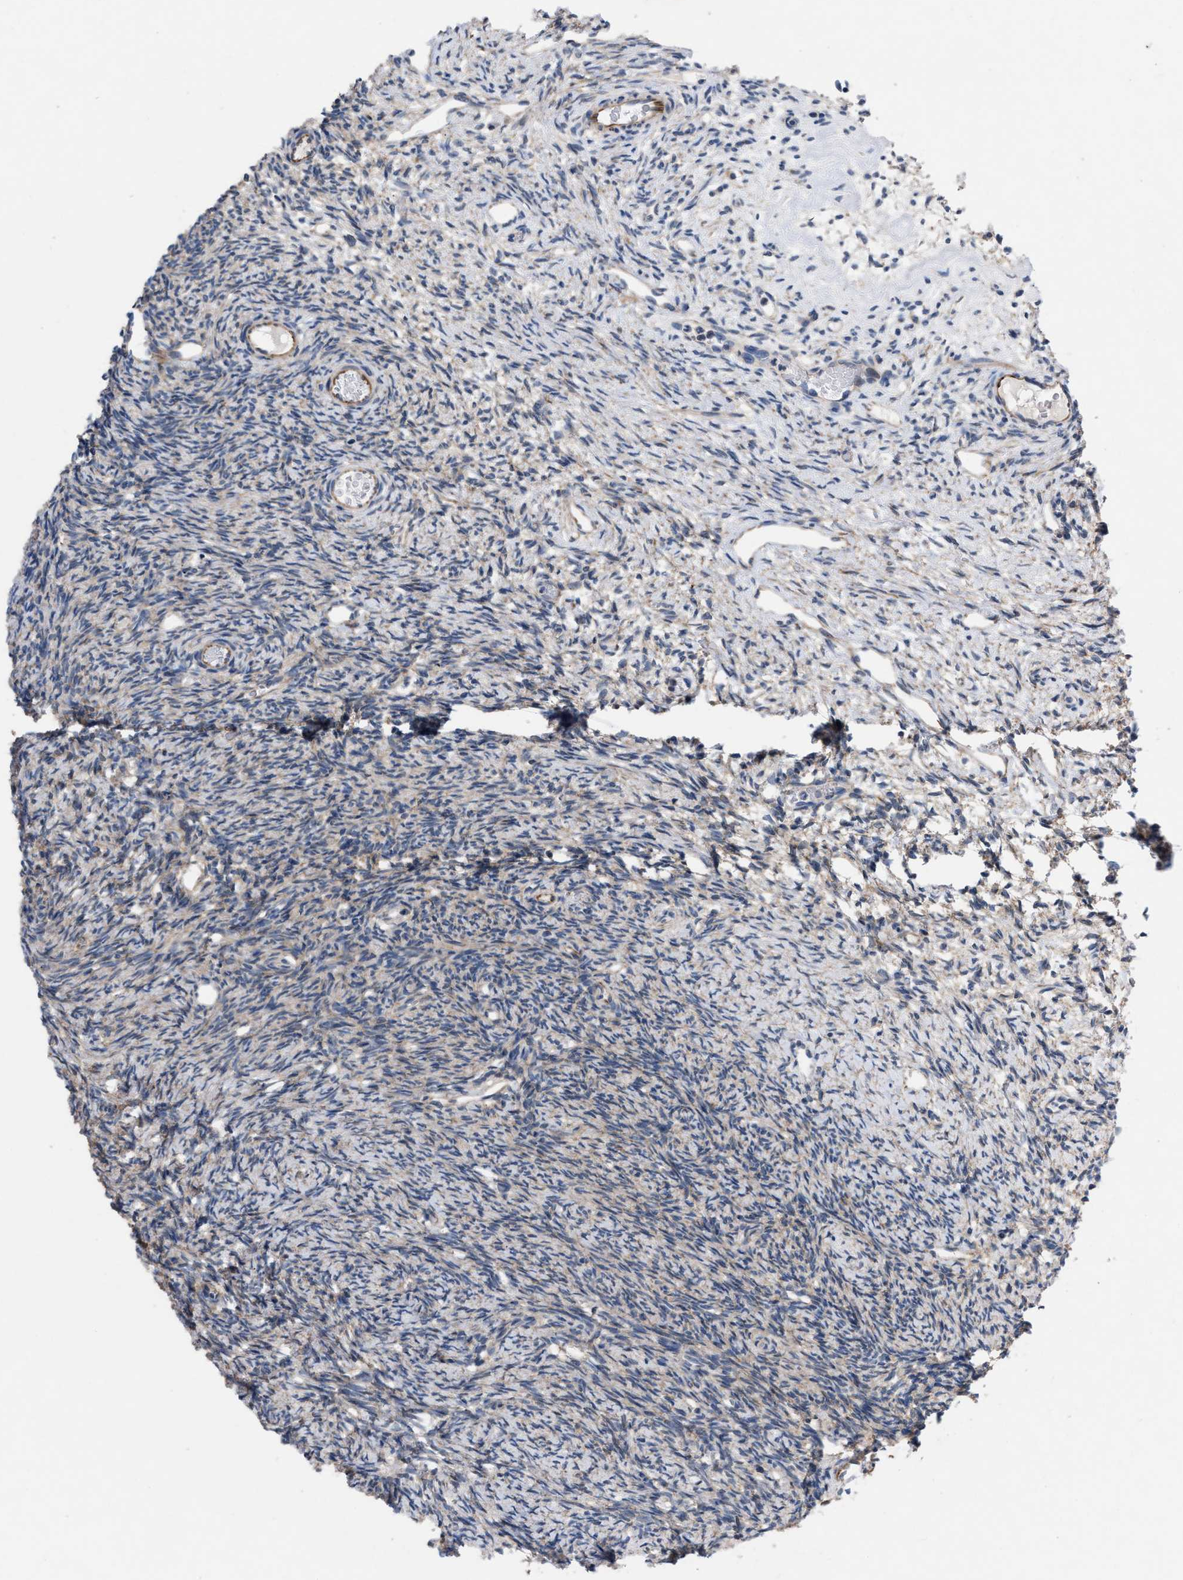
{"staining": {"intensity": "weak", "quantity": "25%-75%", "location": "cytoplasmic/membranous"}, "tissue": "ovary", "cell_type": "Follicle cells", "image_type": "normal", "snomed": [{"axis": "morphology", "description": "Normal tissue, NOS"}, {"axis": "topography", "description": "Ovary"}], "caption": "Immunohistochemical staining of benign ovary exhibits 25%-75% levels of weak cytoplasmic/membranous protein staining in approximately 25%-75% of follicle cells. (IHC, brightfield microscopy, high magnification).", "gene": "TMEM131", "patient": {"sex": "female", "age": 33}}